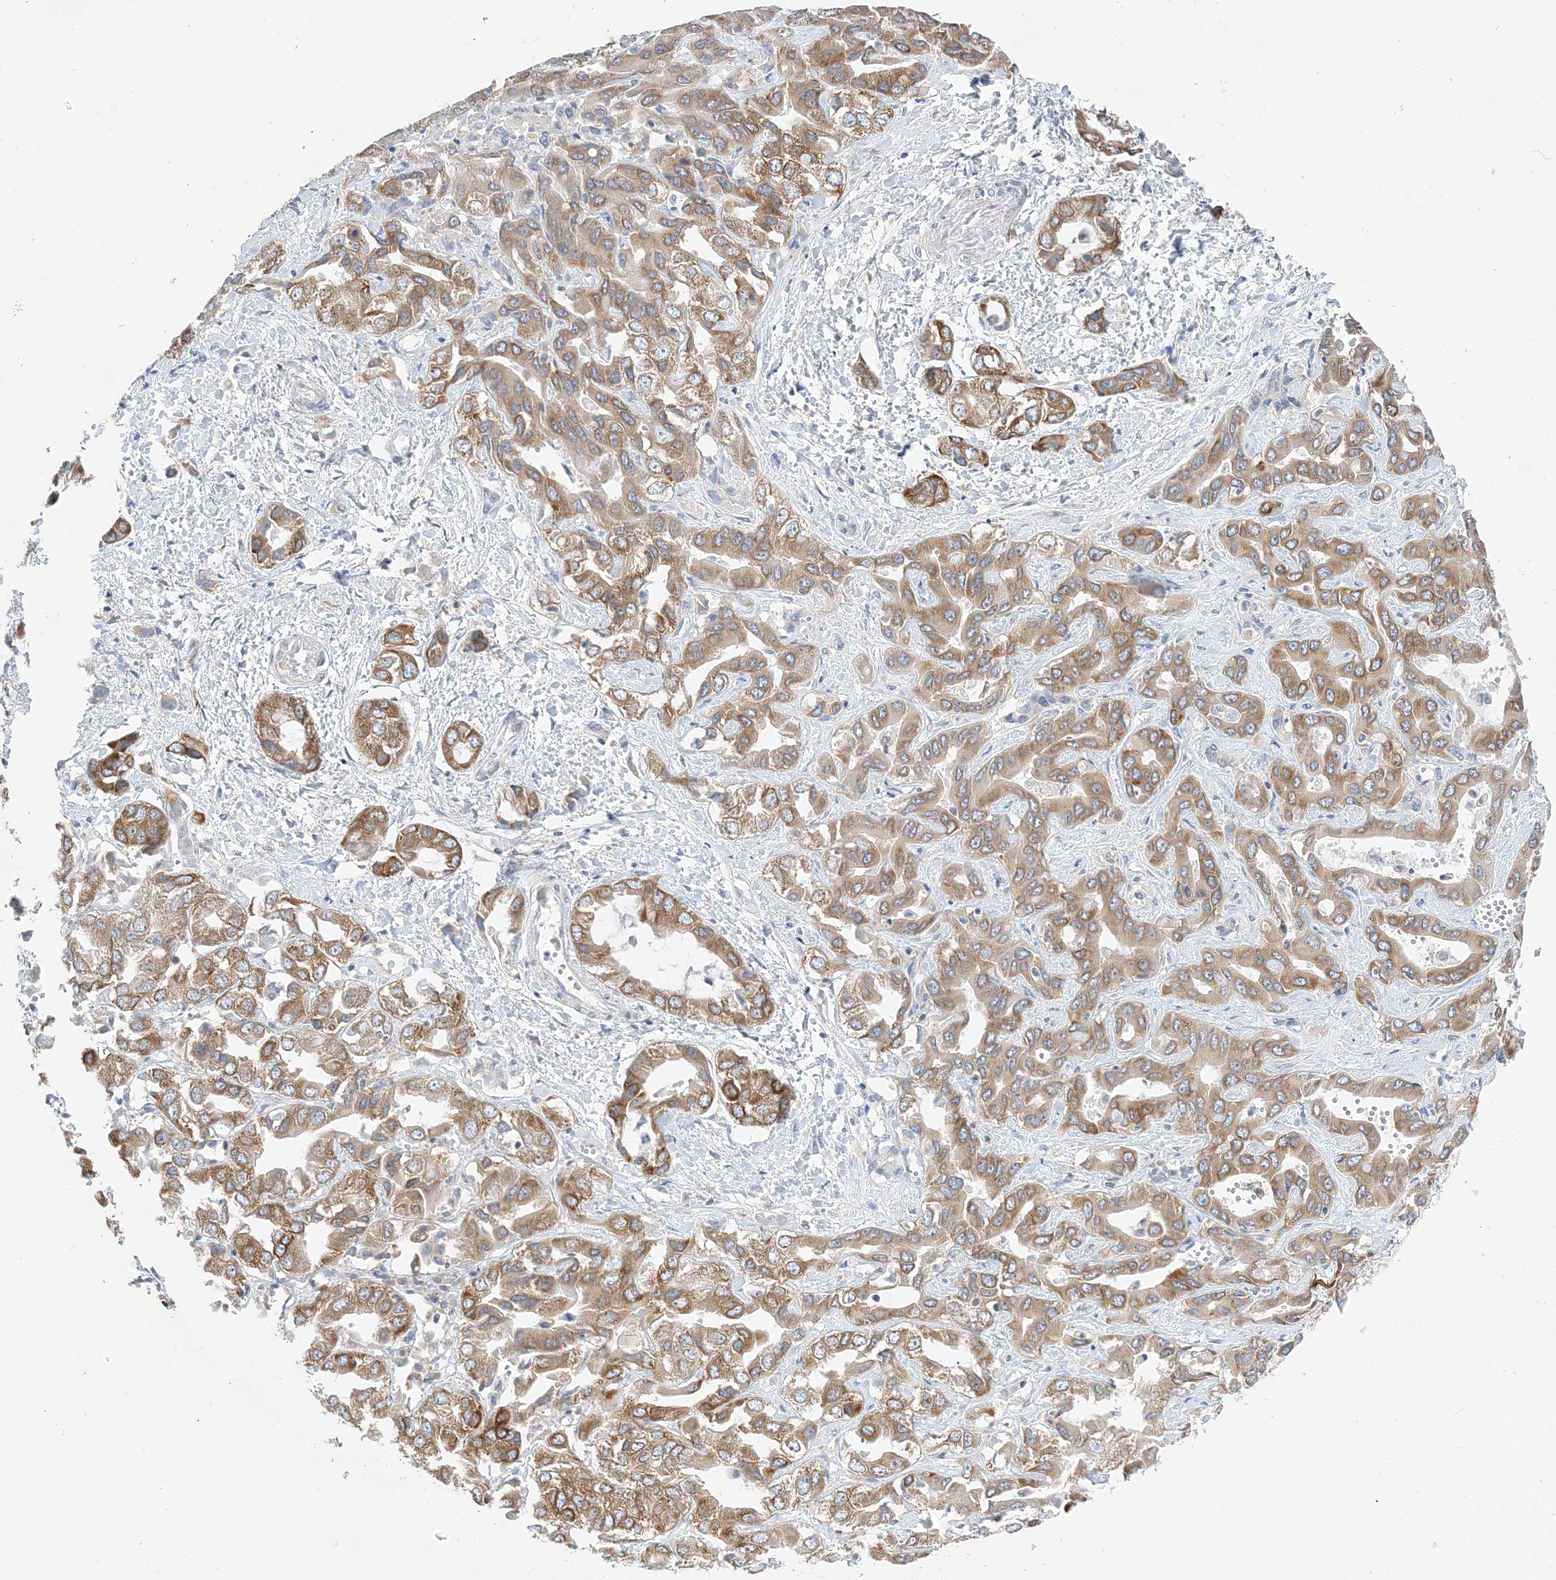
{"staining": {"intensity": "moderate", "quantity": ">75%", "location": "cytoplasmic/membranous"}, "tissue": "liver cancer", "cell_type": "Tumor cells", "image_type": "cancer", "snomed": [{"axis": "morphology", "description": "Cholangiocarcinoma"}, {"axis": "topography", "description": "Liver"}], "caption": "Tumor cells reveal medium levels of moderate cytoplasmic/membranous positivity in about >75% of cells in cholangiocarcinoma (liver). (Brightfield microscopy of DAB IHC at high magnification).", "gene": "LARP4B", "patient": {"sex": "female", "age": 52}}